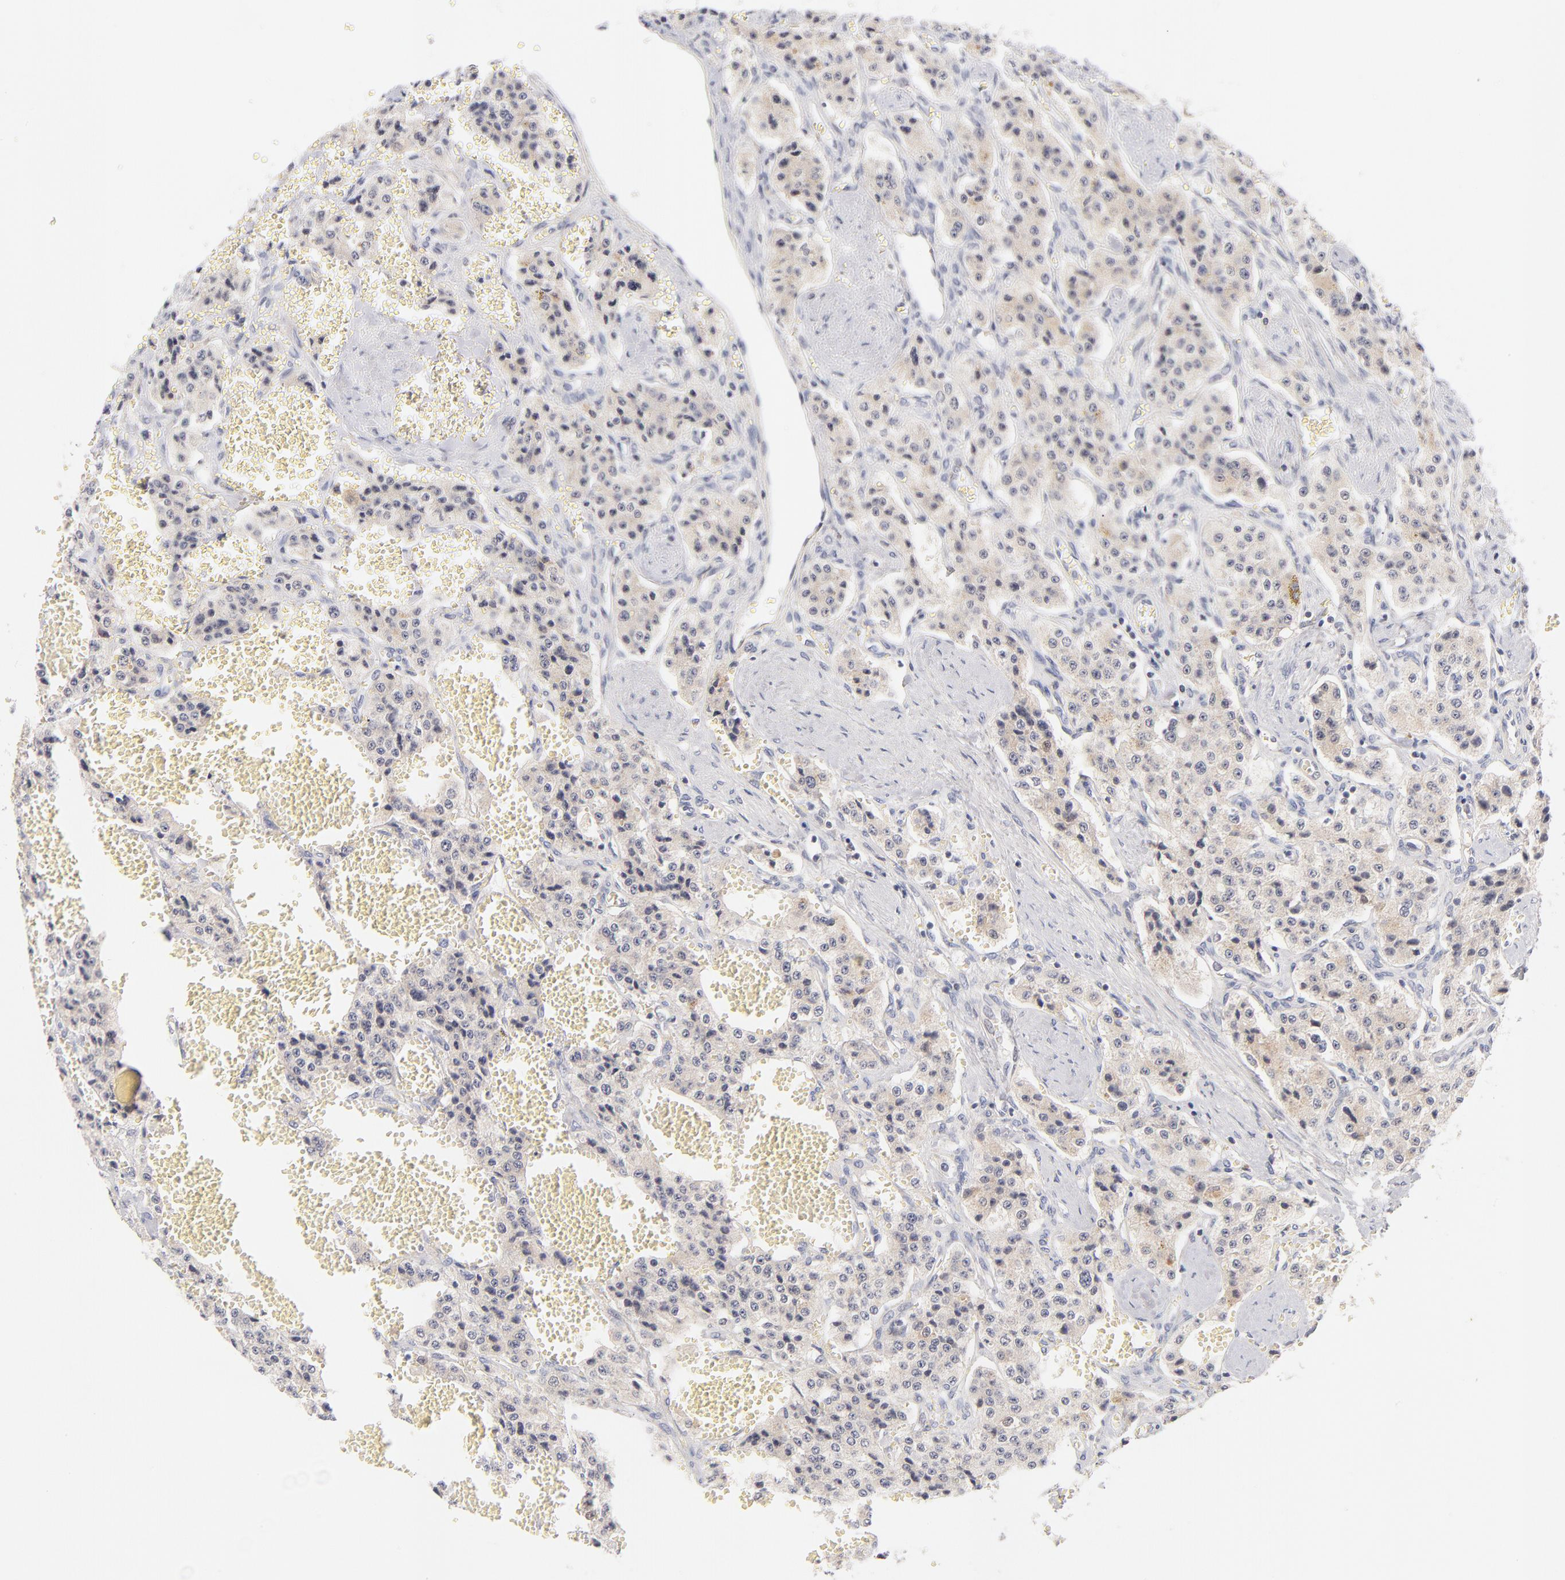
{"staining": {"intensity": "weak", "quantity": "<25%", "location": "cytoplasmic/membranous"}, "tissue": "carcinoid", "cell_type": "Tumor cells", "image_type": "cancer", "snomed": [{"axis": "morphology", "description": "Carcinoid, malignant, NOS"}, {"axis": "topography", "description": "Small intestine"}], "caption": "There is no significant positivity in tumor cells of malignant carcinoid. The staining was performed using DAB (3,3'-diaminobenzidine) to visualize the protein expression in brown, while the nuclei were stained in blue with hematoxylin (Magnification: 20x).", "gene": "CASP6", "patient": {"sex": "male", "age": 52}}